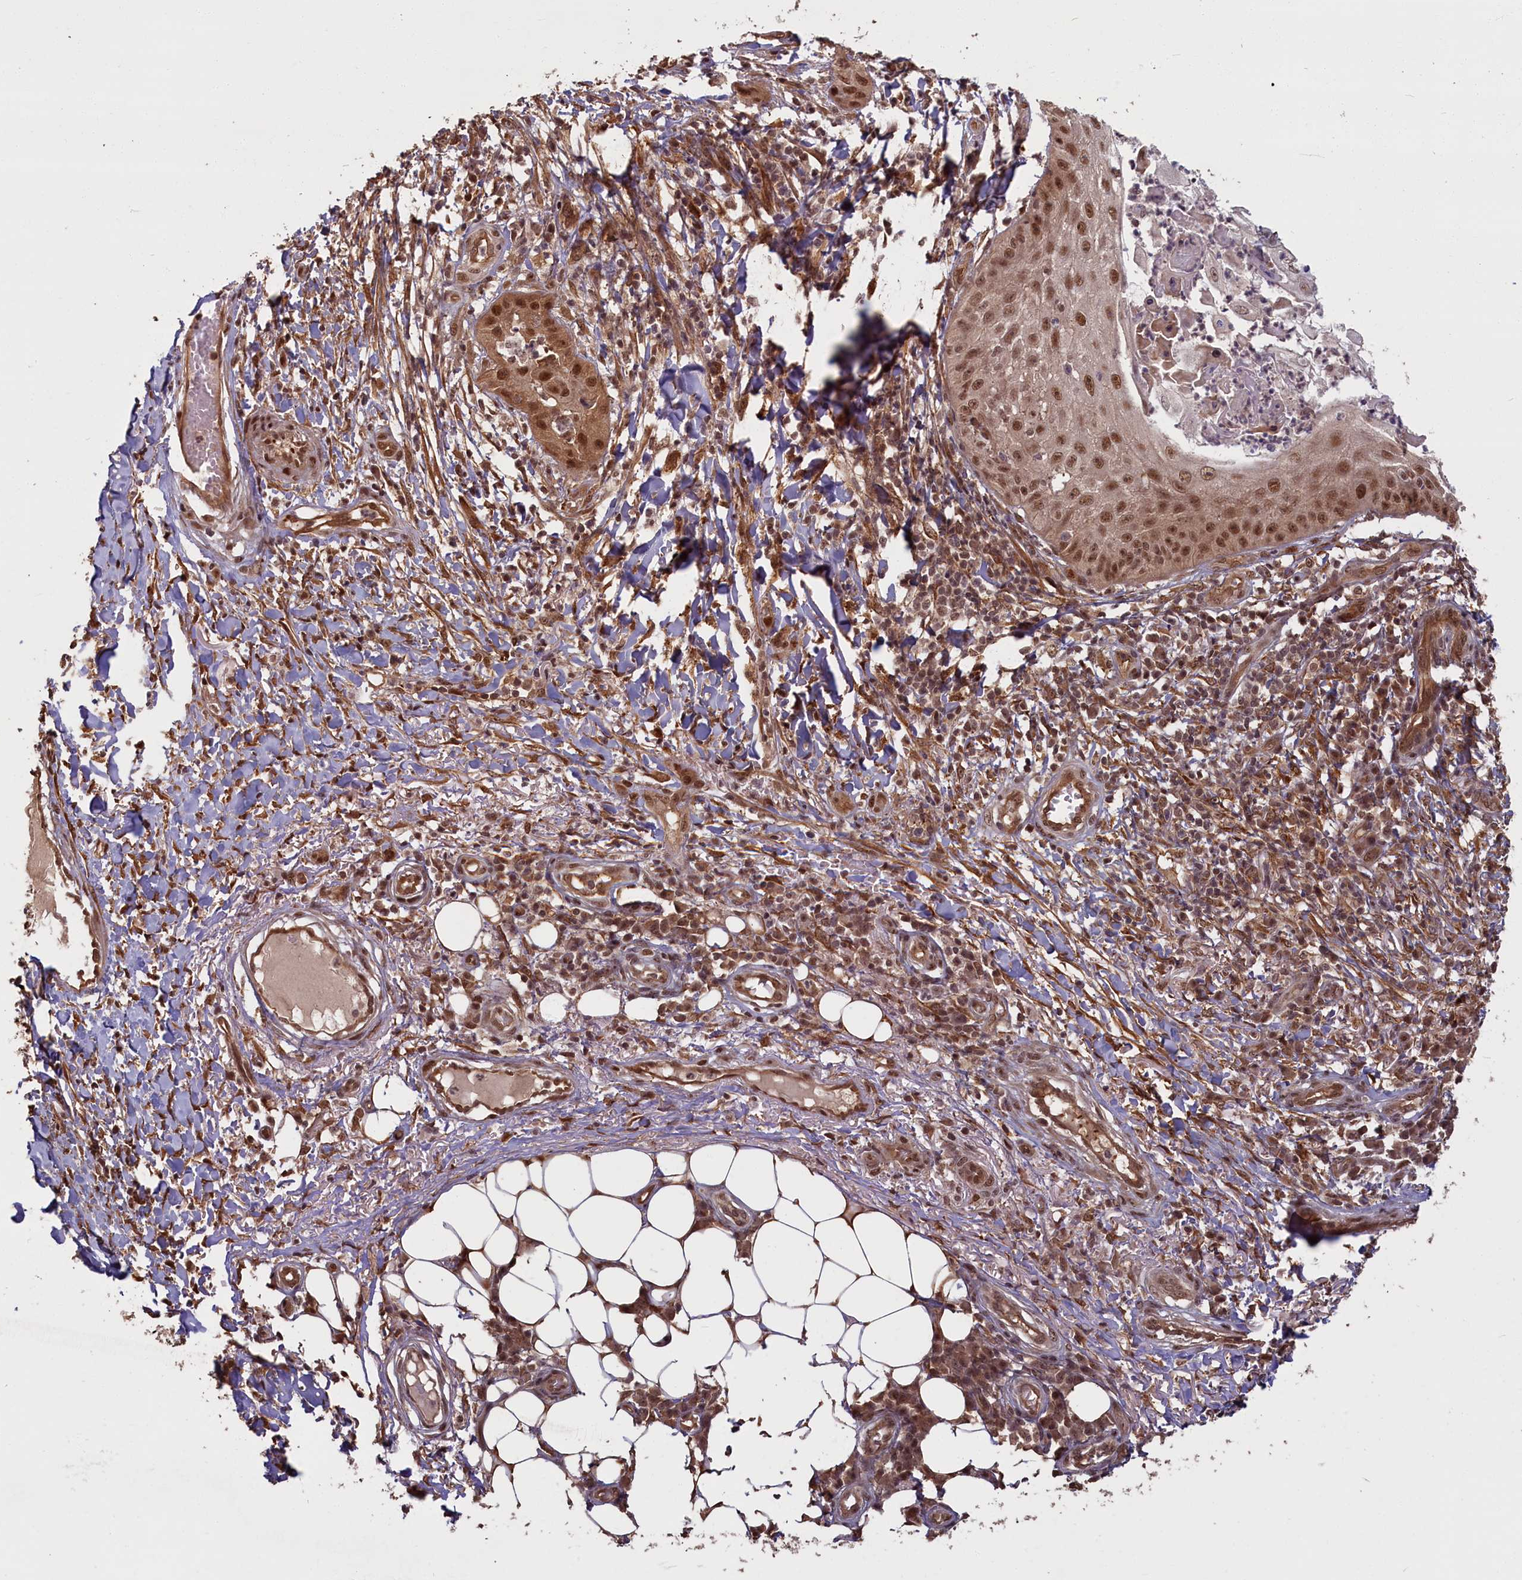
{"staining": {"intensity": "moderate", "quantity": ">75%", "location": "nuclear"}, "tissue": "skin cancer", "cell_type": "Tumor cells", "image_type": "cancer", "snomed": [{"axis": "morphology", "description": "Squamous cell carcinoma, NOS"}, {"axis": "topography", "description": "Skin"}], "caption": "A micrograph of human squamous cell carcinoma (skin) stained for a protein demonstrates moderate nuclear brown staining in tumor cells.", "gene": "HIF3A", "patient": {"sex": "male", "age": 70}}